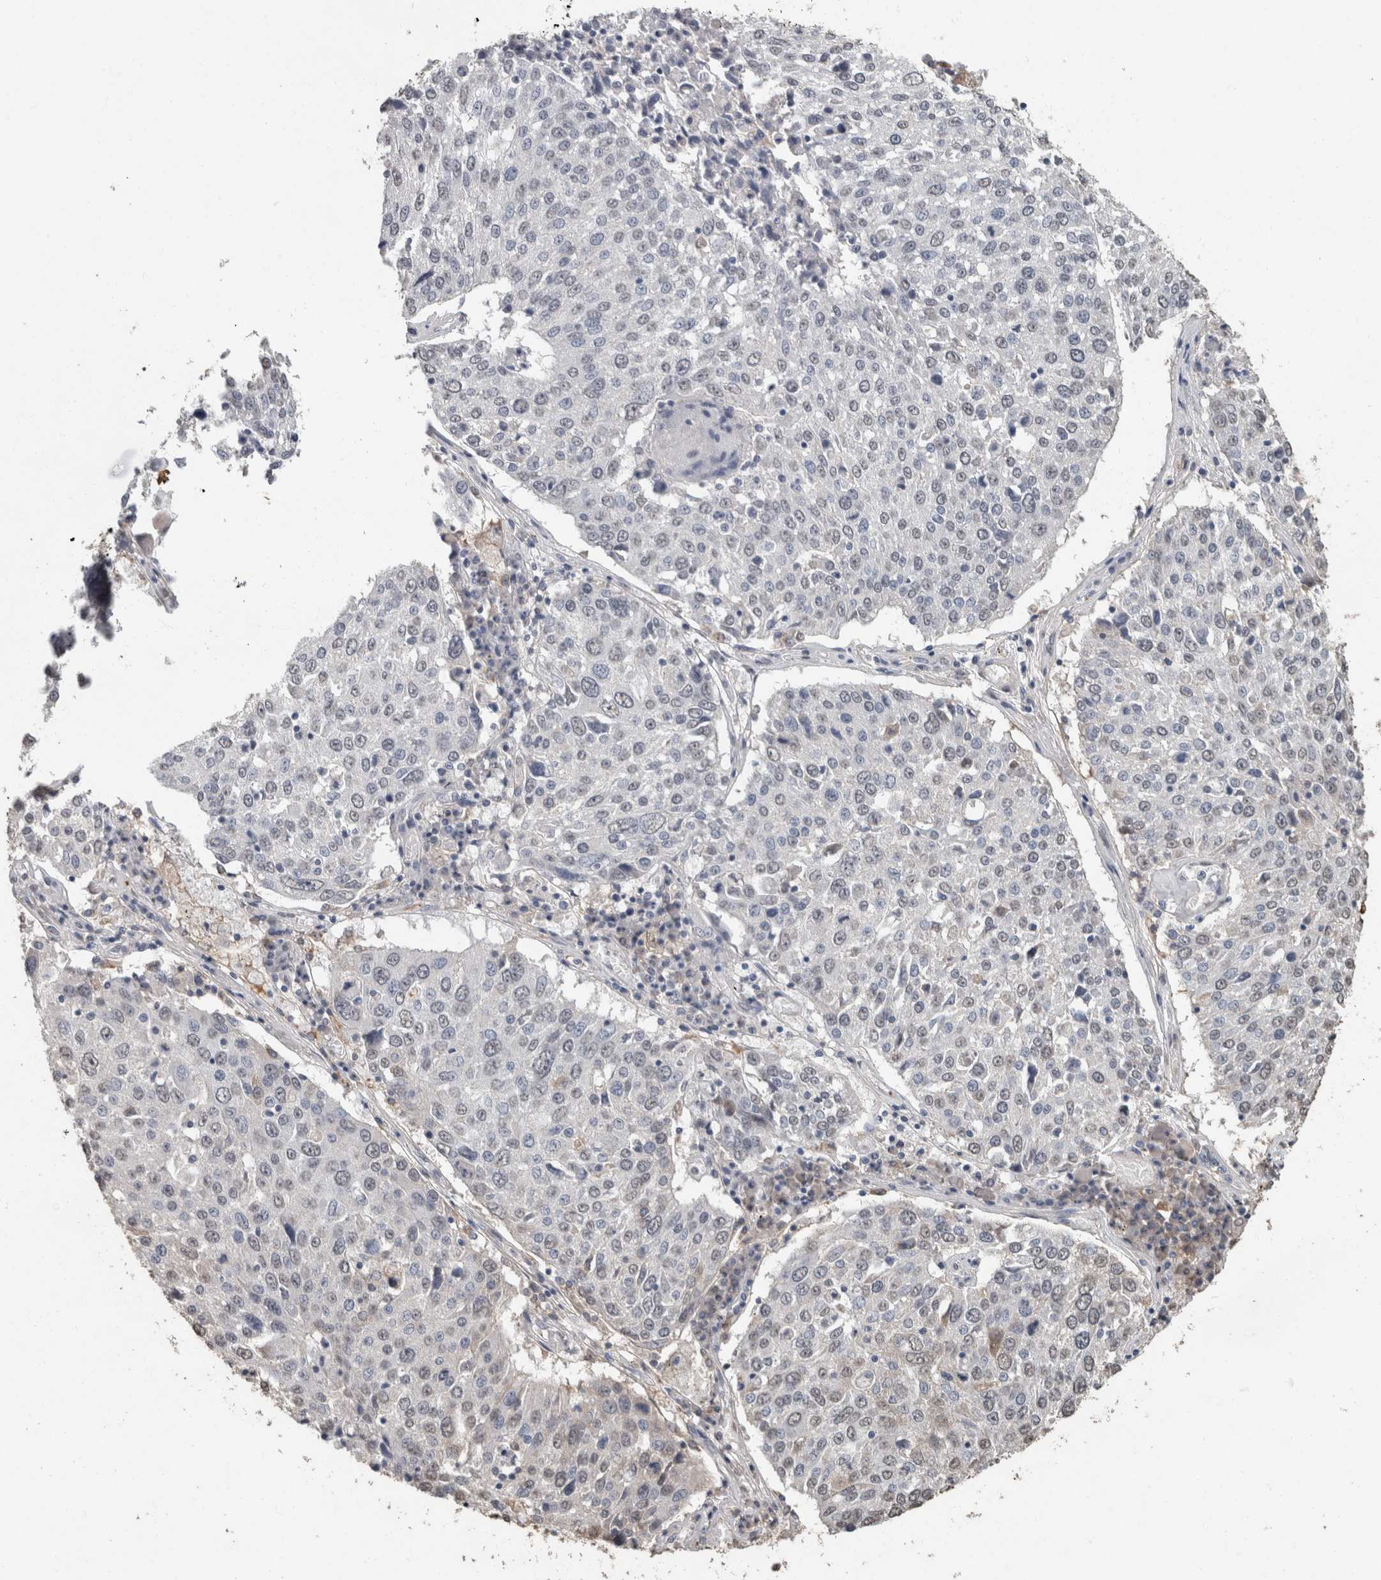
{"staining": {"intensity": "negative", "quantity": "none", "location": "none"}, "tissue": "lung cancer", "cell_type": "Tumor cells", "image_type": "cancer", "snomed": [{"axis": "morphology", "description": "Squamous cell carcinoma, NOS"}, {"axis": "topography", "description": "Lung"}], "caption": "This is an immunohistochemistry micrograph of lung squamous cell carcinoma. There is no expression in tumor cells.", "gene": "LTBP1", "patient": {"sex": "male", "age": 65}}